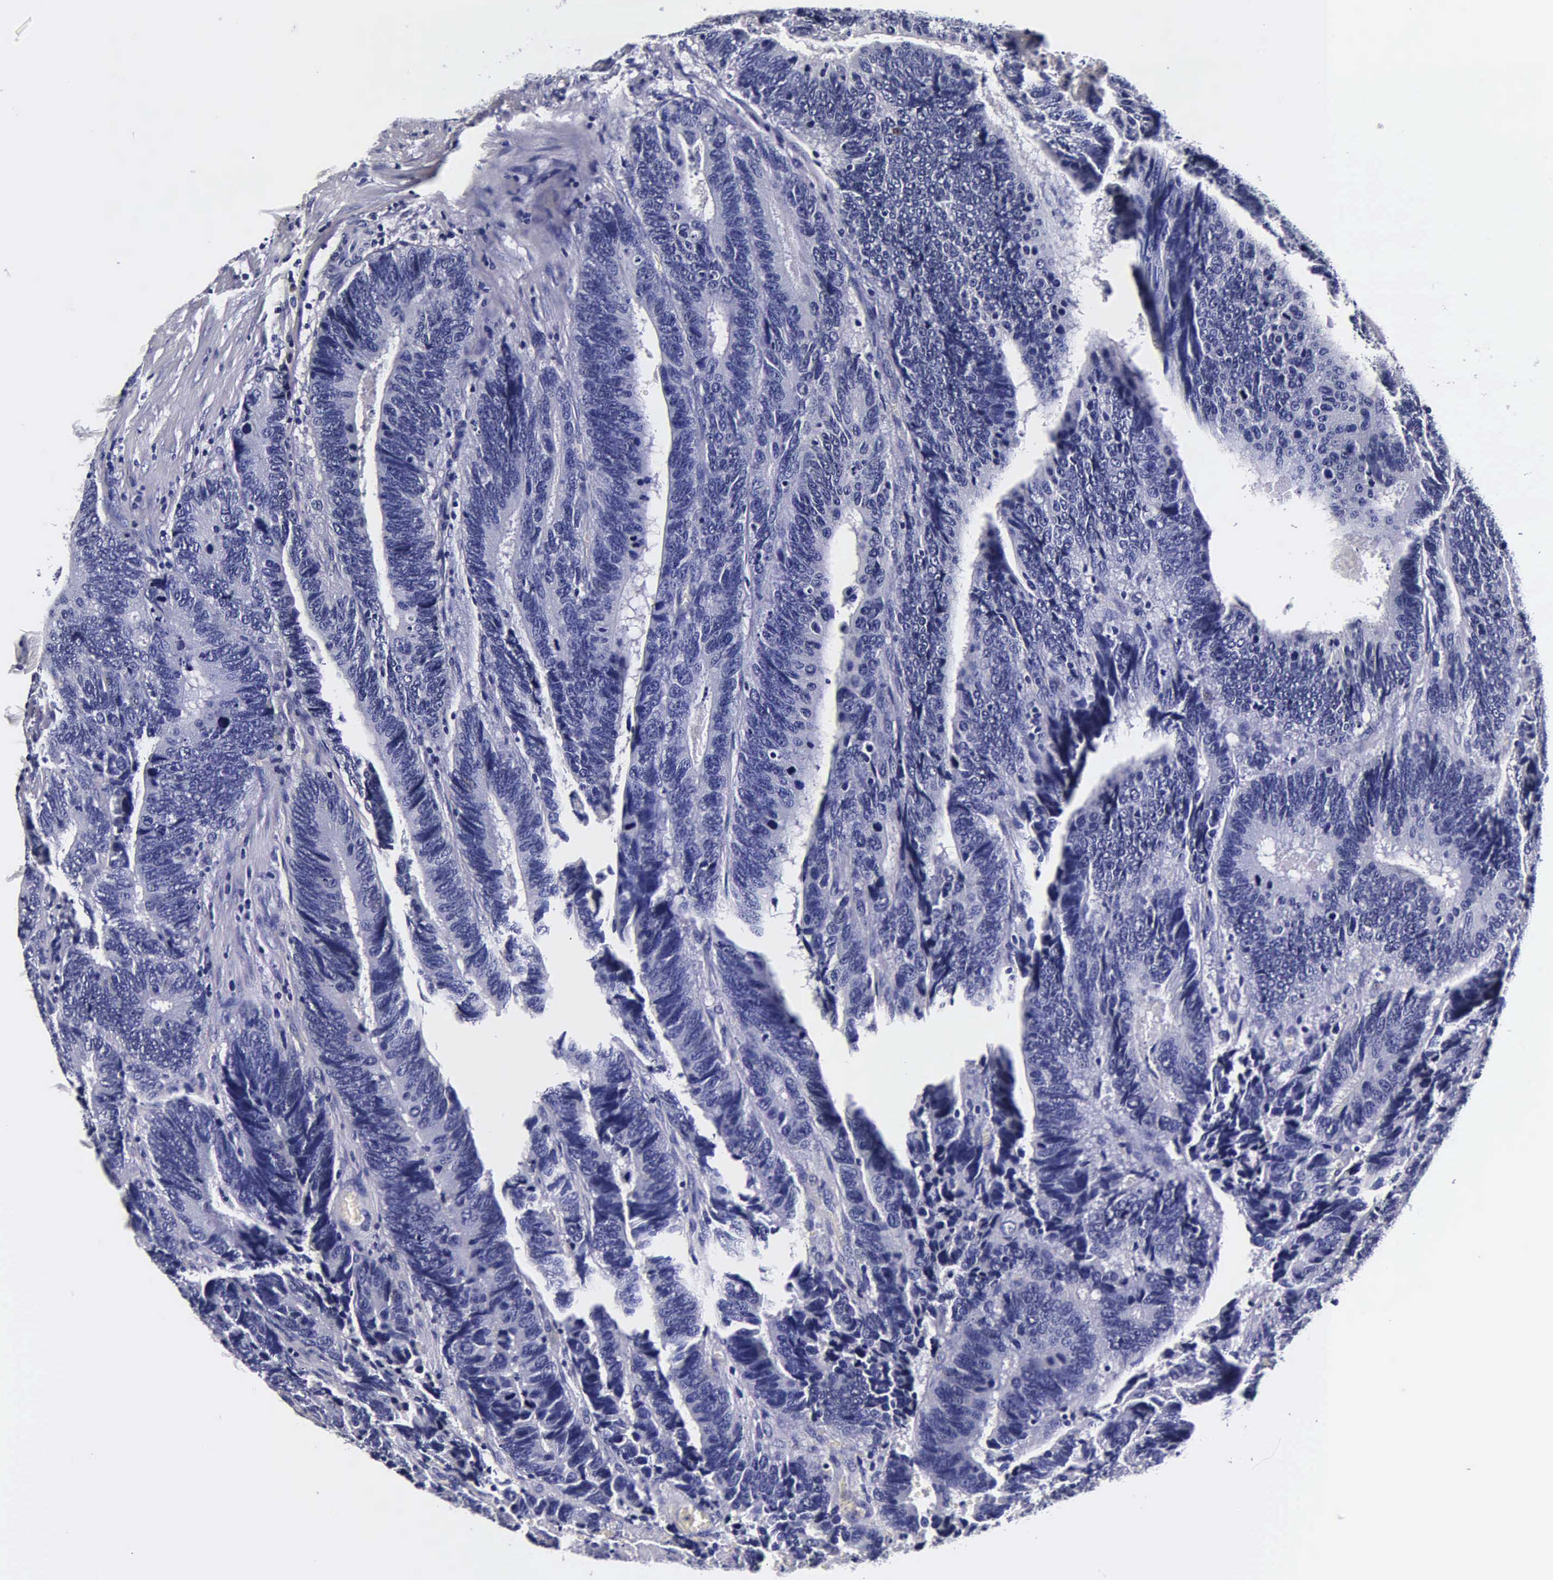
{"staining": {"intensity": "negative", "quantity": "none", "location": "none"}, "tissue": "colorectal cancer", "cell_type": "Tumor cells", "image_type": "cancer", "snomed": [{"axis": "morphology", "description": "Adenocarcinoma, NOS"}, {"axis": "topography", "description": "Colon"}], "caption": "IHC micrograph of colorectal adenocarcinoma stained for a protein (brown), which displays no positivity in tumor cells. (Brightfield microscopy of DAB (3,3'-diaminobenzidine) IHC at high magnification).", "gene": "IAPP", "patient": {"sex": "male", "age": 72}}